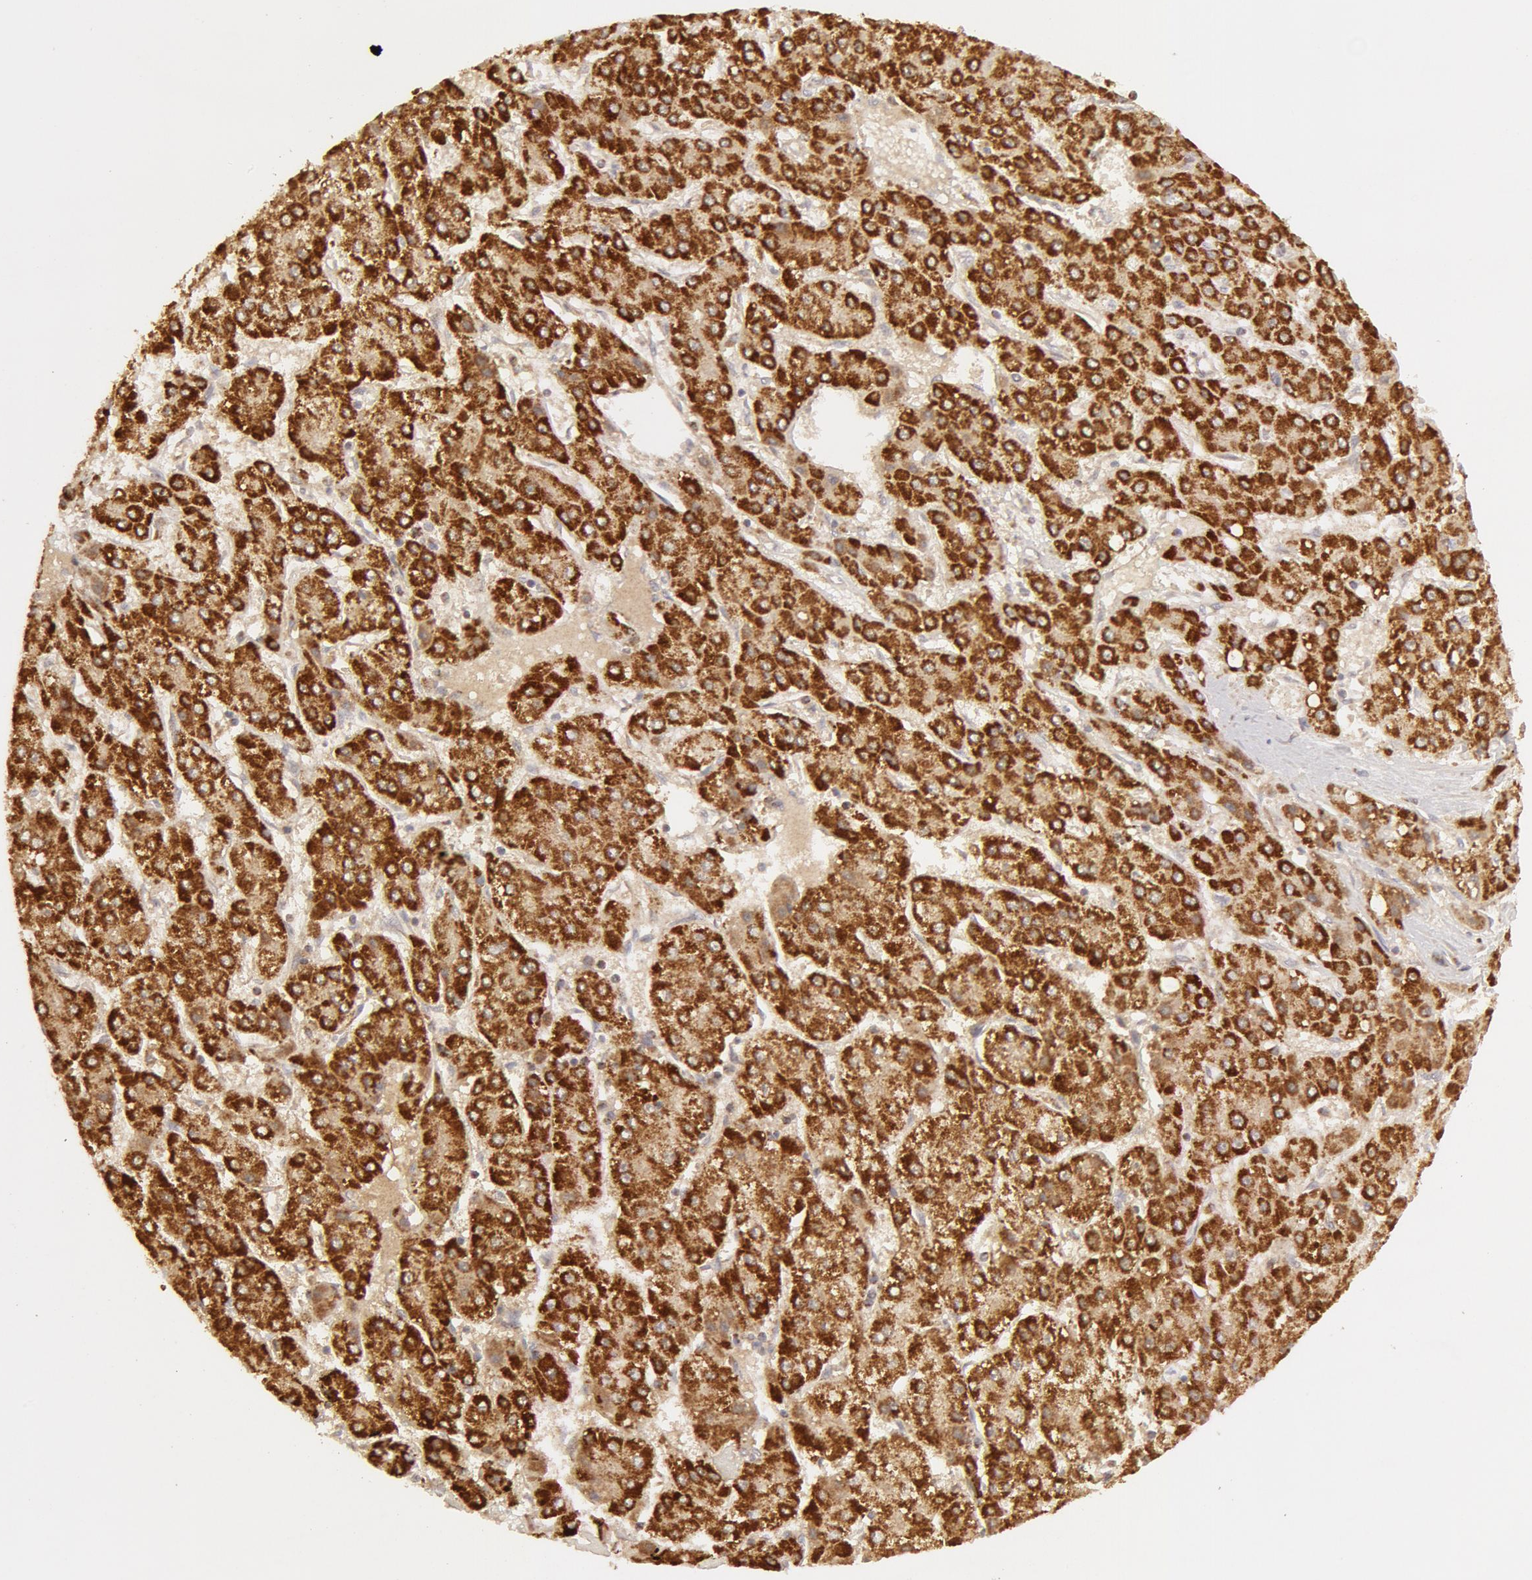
{"staining": {"intensity": "strong", "quantity": ">75%", "location": "cytoplasmic/membranous"}, "tissue": "liver cancer", "cell_type": "Tumor cells", "image_type": "cancer", "snomed": [{"axis": "morphology", "description": "Carcinoma, Hepatocellular, NOS"}, {"axis": "topography", "description": "Liver"}], "caption": "Hepatocellular carcinoma (liver) was stained to show a protein in brown. There is high levels of strong cytoplasmic/membranous staining in about >75% of tumor cells.", "gene": "ADPRH", "patient": {"sex": "female", "age": 52}}